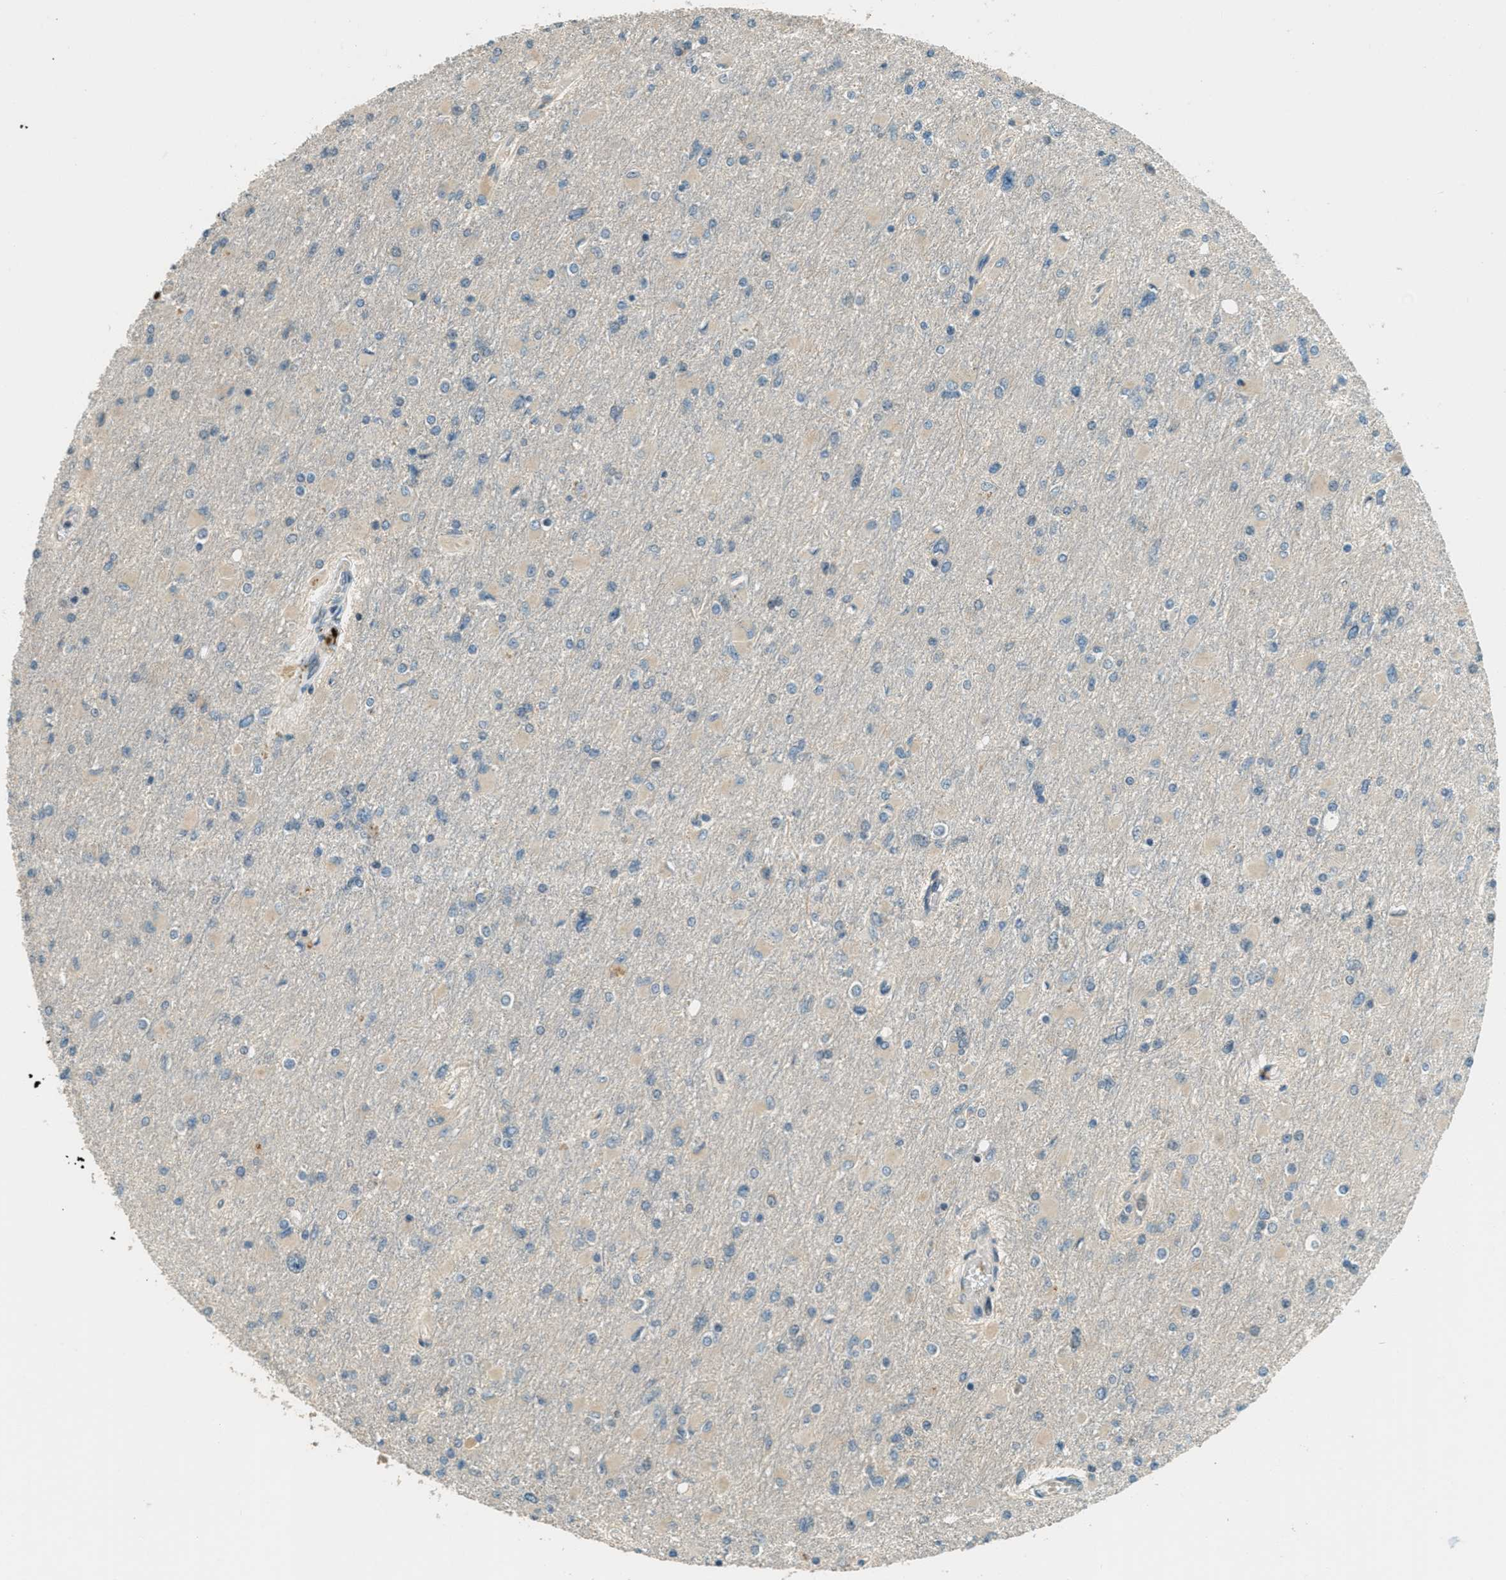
{"staining": {"intensity": "negative", "quantity": "none", "location": "none"}, "tissue": "glioma", "cell_type": "Tumor cells", "image_type": "cancer", "snomed": [{"axis": "morphology", "description": "Glioma, malignant, High grade"}, {"axis": "topography", "description": "Cerebral cortex"}], "caption": "A histopathology image of malignant glioma (high-grade) stained for a protein reveals no brown staining in tumor cells.", "gene": "PTPN23", "patient": {"sex": "female", "age": 36}}